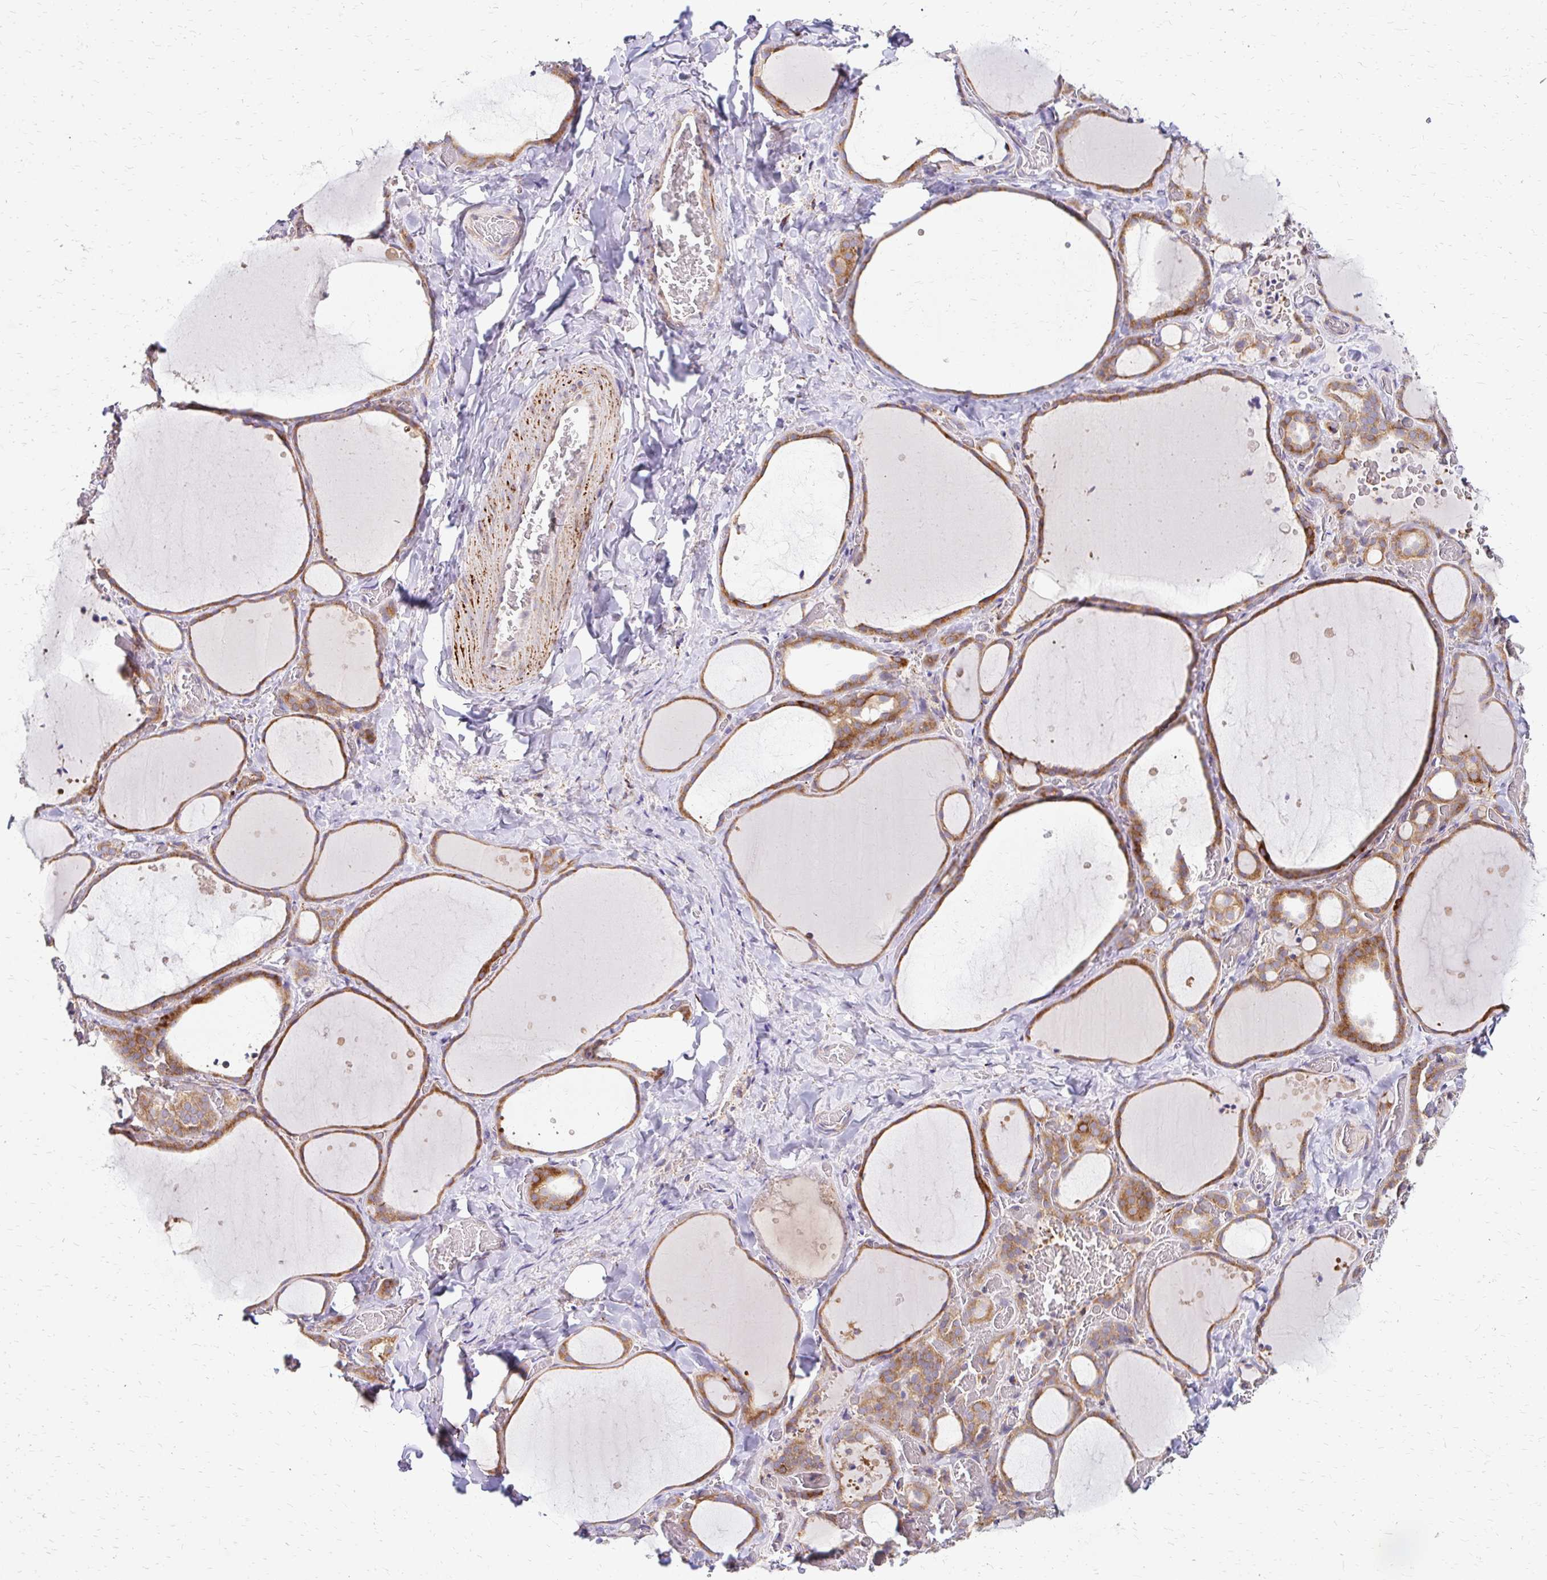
{"staining": {"intensity": "moderate", "quantity": ">75%", "location": "cytoplasmic/membranous"}, "tissue": "thyroid gland", "cell_type": "Glandular cells", "image_type": "normal", "snomed": [{"axis": "morphology", "description": "Normal tissue, NOS"}, {"axis": "topography", "description": "Thyroid gland"}], "caption": "IHC of normal human thyroid gland displays medium levels of moderate cytoplasmic/membranous expression in about >75% of glandular cells.", "gene": "IDUA", "patient": {"sex": "female", "age": 36}}